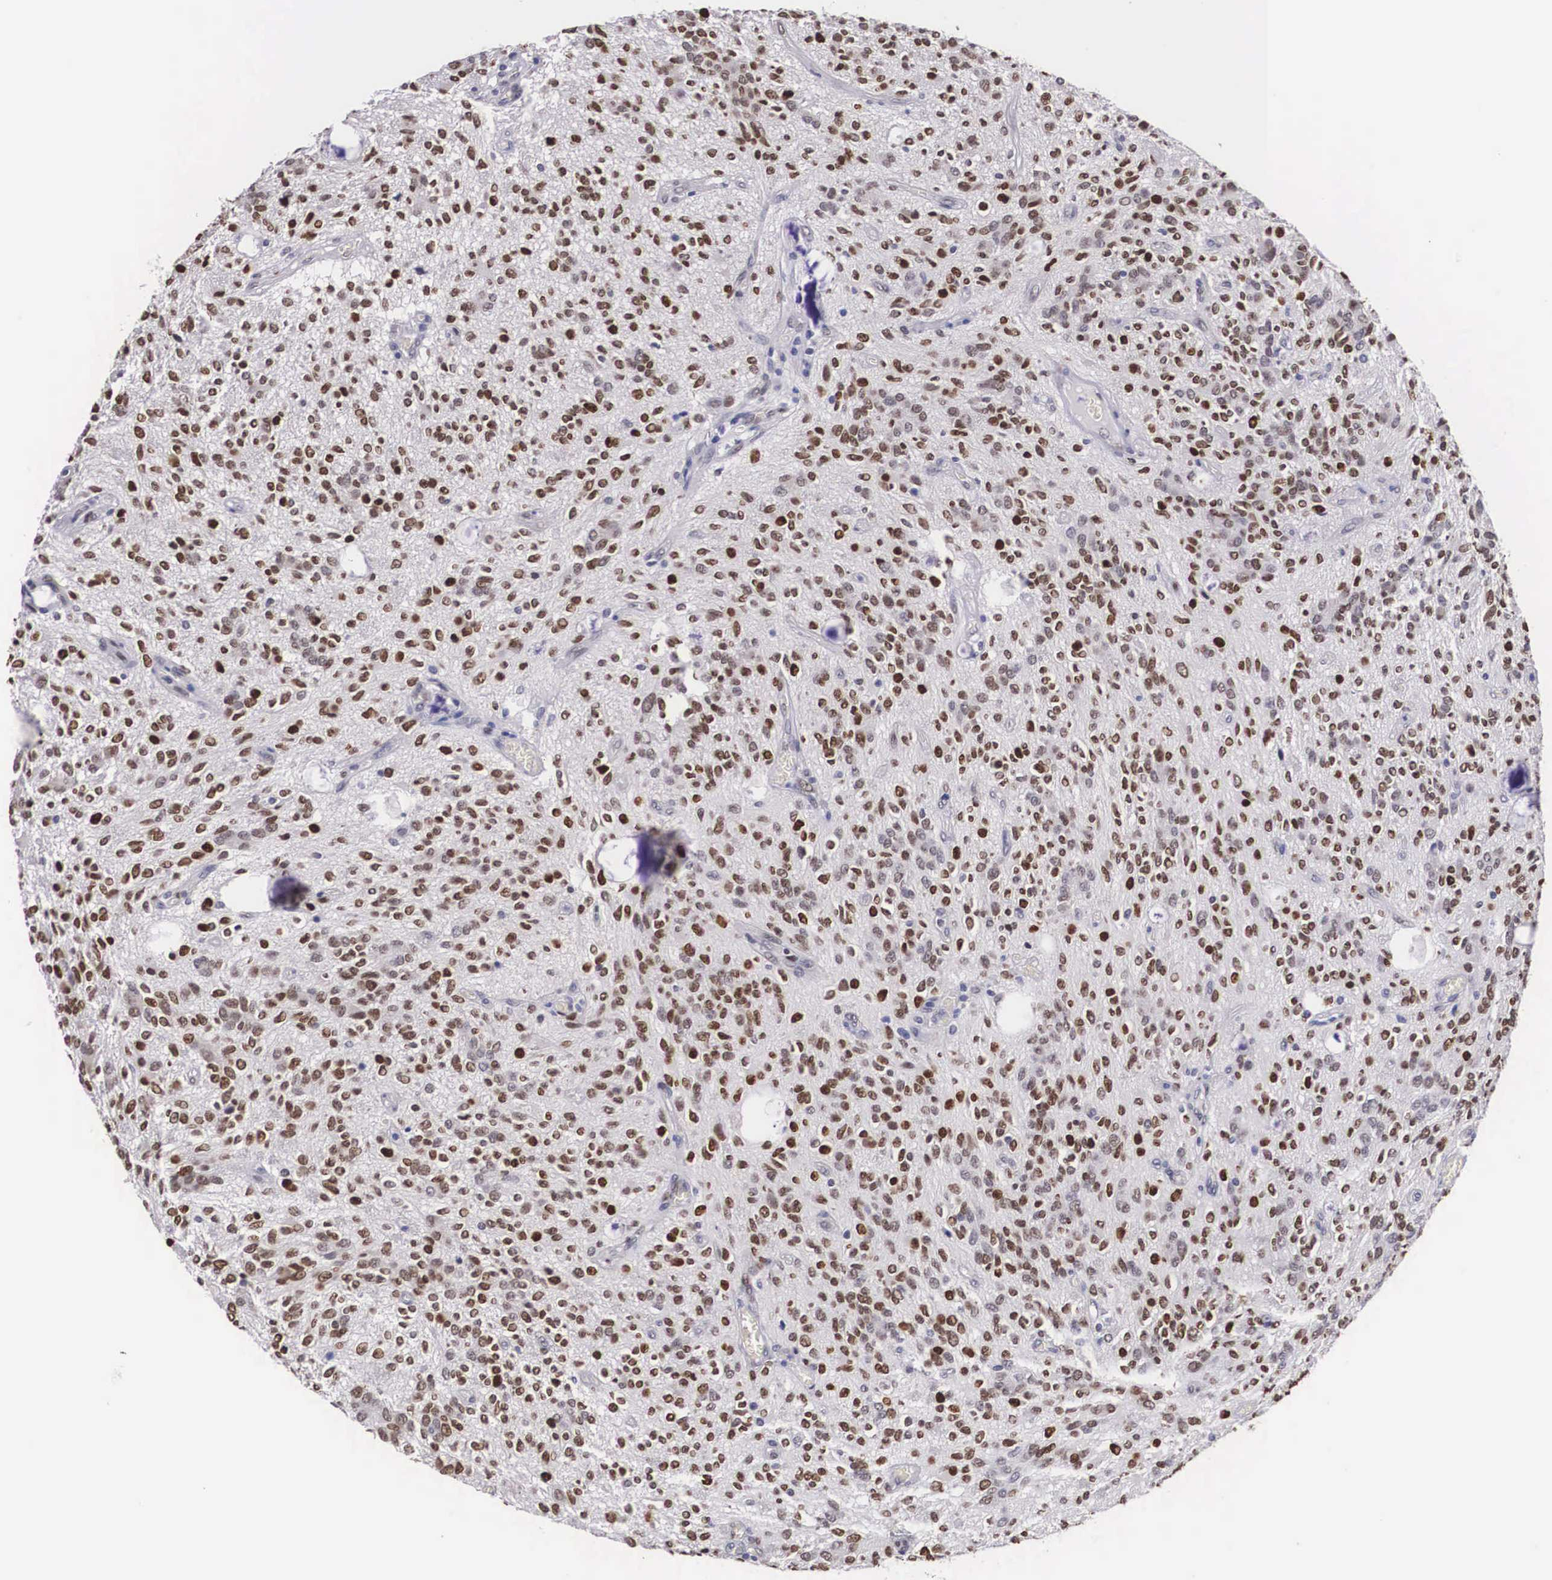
{"staining": {"intensity": "moderate", "quantity": "25%-75%", "location": "nuclear"}, "tissue": "glioma", "cell_type": "Tumor cells", "image_type": "cancer", "snomed": [{"axis": "morphology", "description": "Glioma, malignant, Low grade"}, {"axis": "topography", "description": "Brain"}], "caption": "This is a micrograph of immunohistochemistry (IHC) staining of glioma, which shows moderate staining in the nuclear of tumor cells.", "gene": "KHDRBS3", "patient": {"sex": "female", "age": 15}}